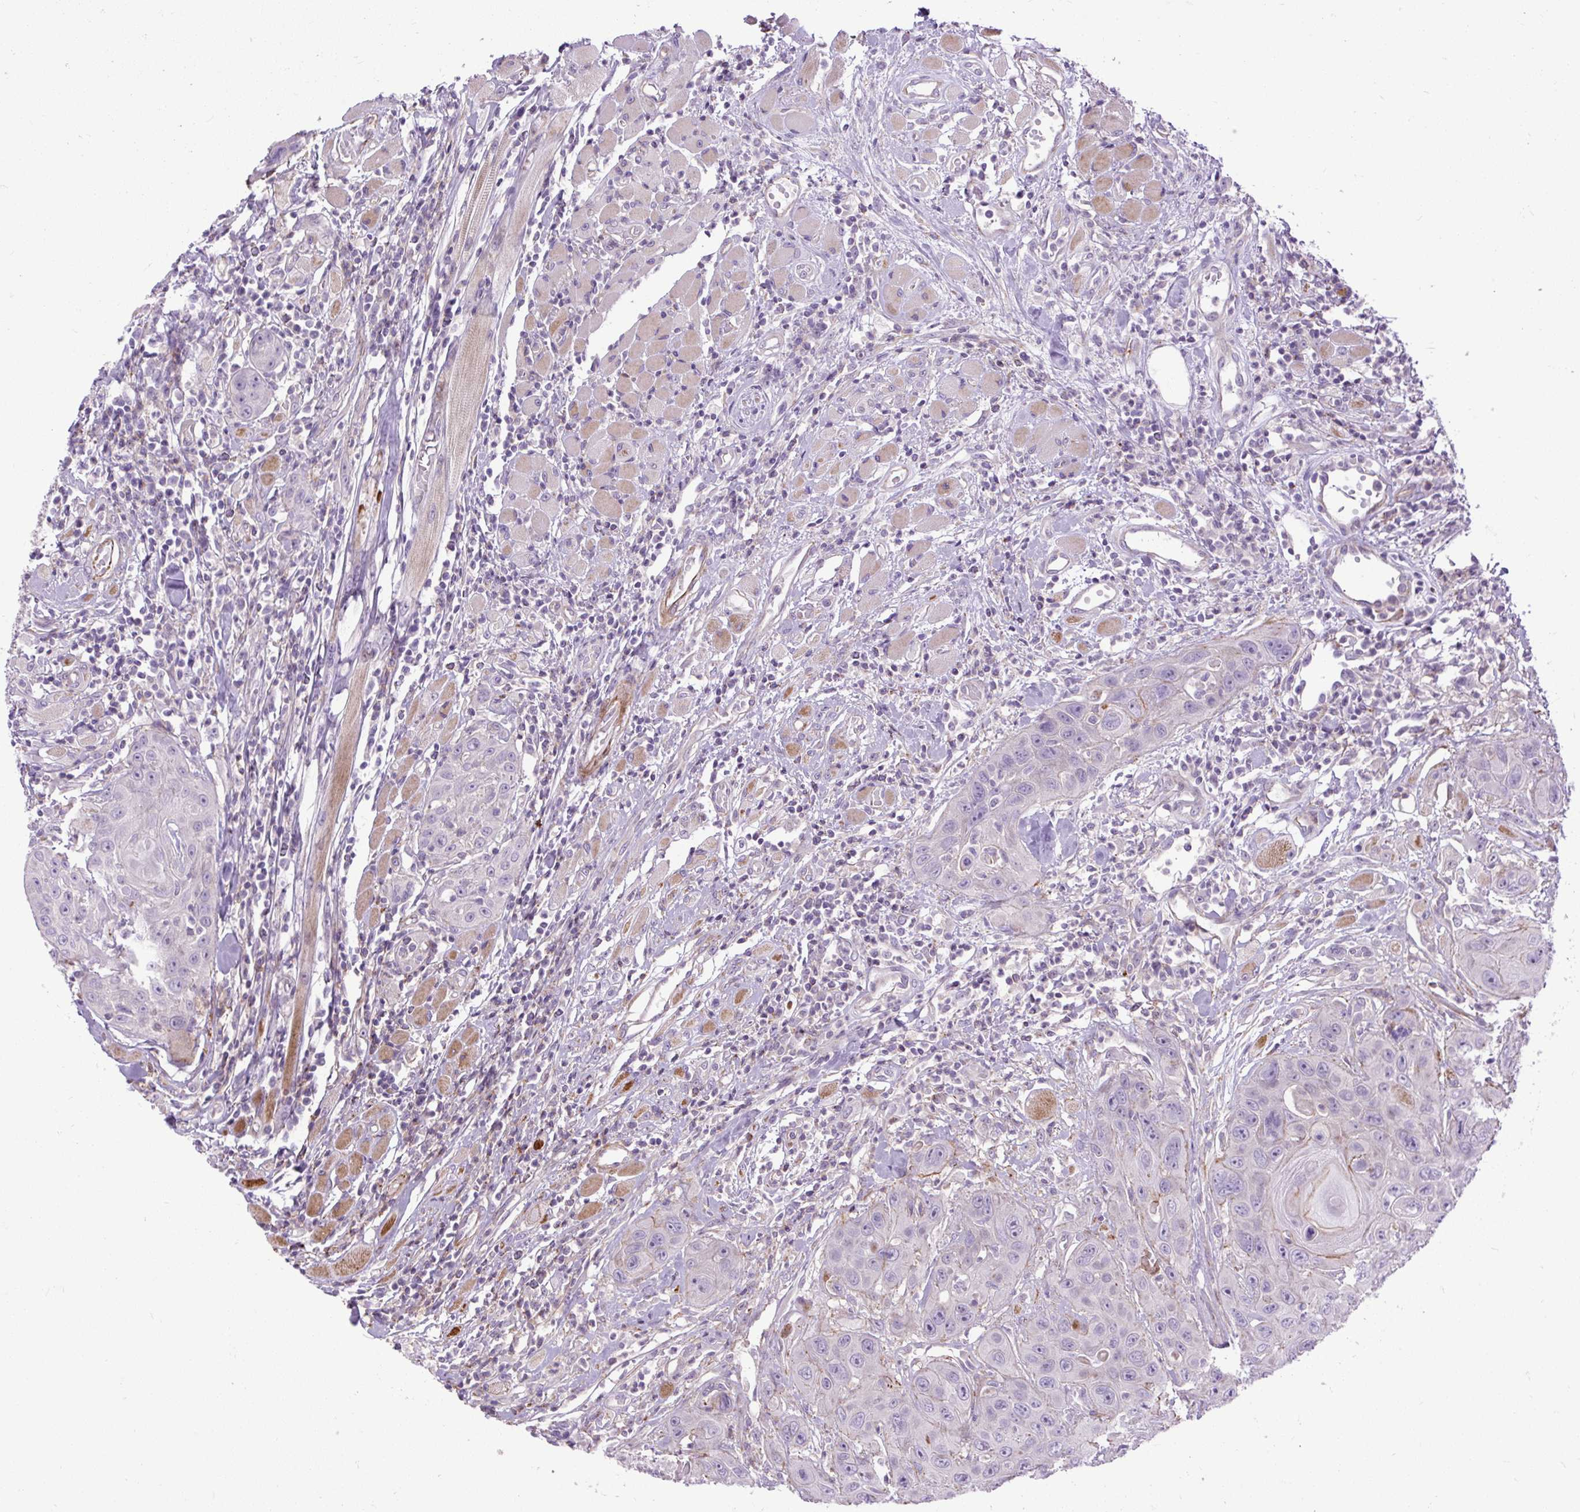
{"staining": {"intensity": "negative", "quantity": "none", "location": "none"}, "tissue": "head and neck cancer", "cell_type": "Tumor cells", "image_type": "cancer", "snomed": [{"axis": "morphology", "description": "Squamous cell carcinoma, NOS"}, {"axis": "topography", "description": "Head-Neck"}], "caption": "DAB (3,3'-diaminobenzidine) immunohistochemical staining of human head and neck cancer demonstrates no significant staining in tumor cells.", "gene": "ZNF197", "patient": {"sex": "female", "age": 59}}